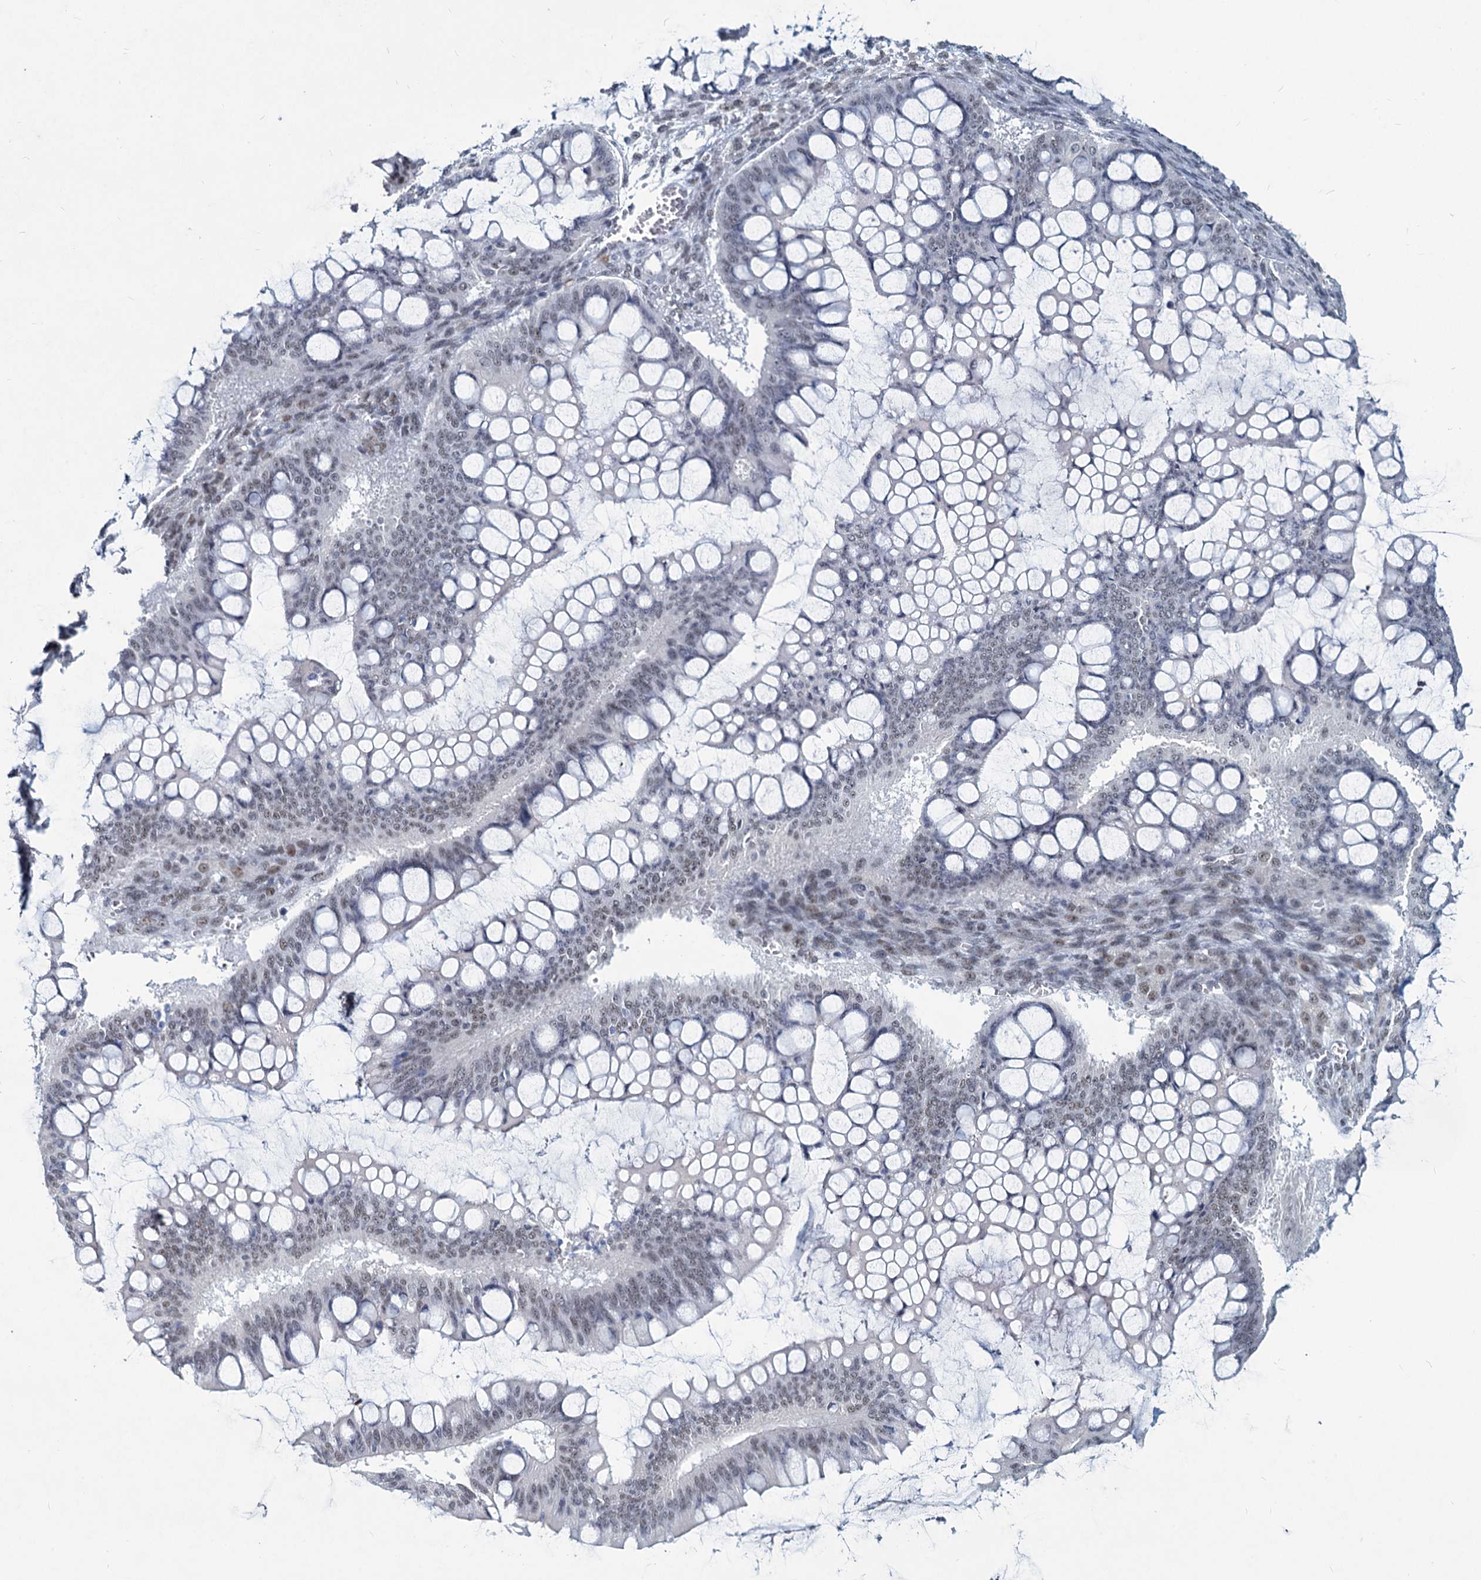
{"staining": {"intensity": "weak", "quantity": "<25%", "location": "nuclear"}, "tissue": "ovarian cancer", "cell_type": "Tumor cells", "image_type": "cancer", "snomed": [{"axis": "morphology", "description": "Cystadenocarcinoma, mucinous, NOS"}, {"axis": "topography", "description": "Ovary"}], "caption": "The immunohistochemistry micrograph has no significant positivity in tumor cells of ovarian cancer (mucinous cystadenocarcinoma) tissue. The staining was performed using DAB to visualize the protein expression in brown, while the nuclei were stained in blue with hematoxylin (Magnification: 20x).", "gene": "METTL14", "patient": {"sex": "female", "age": 73}}